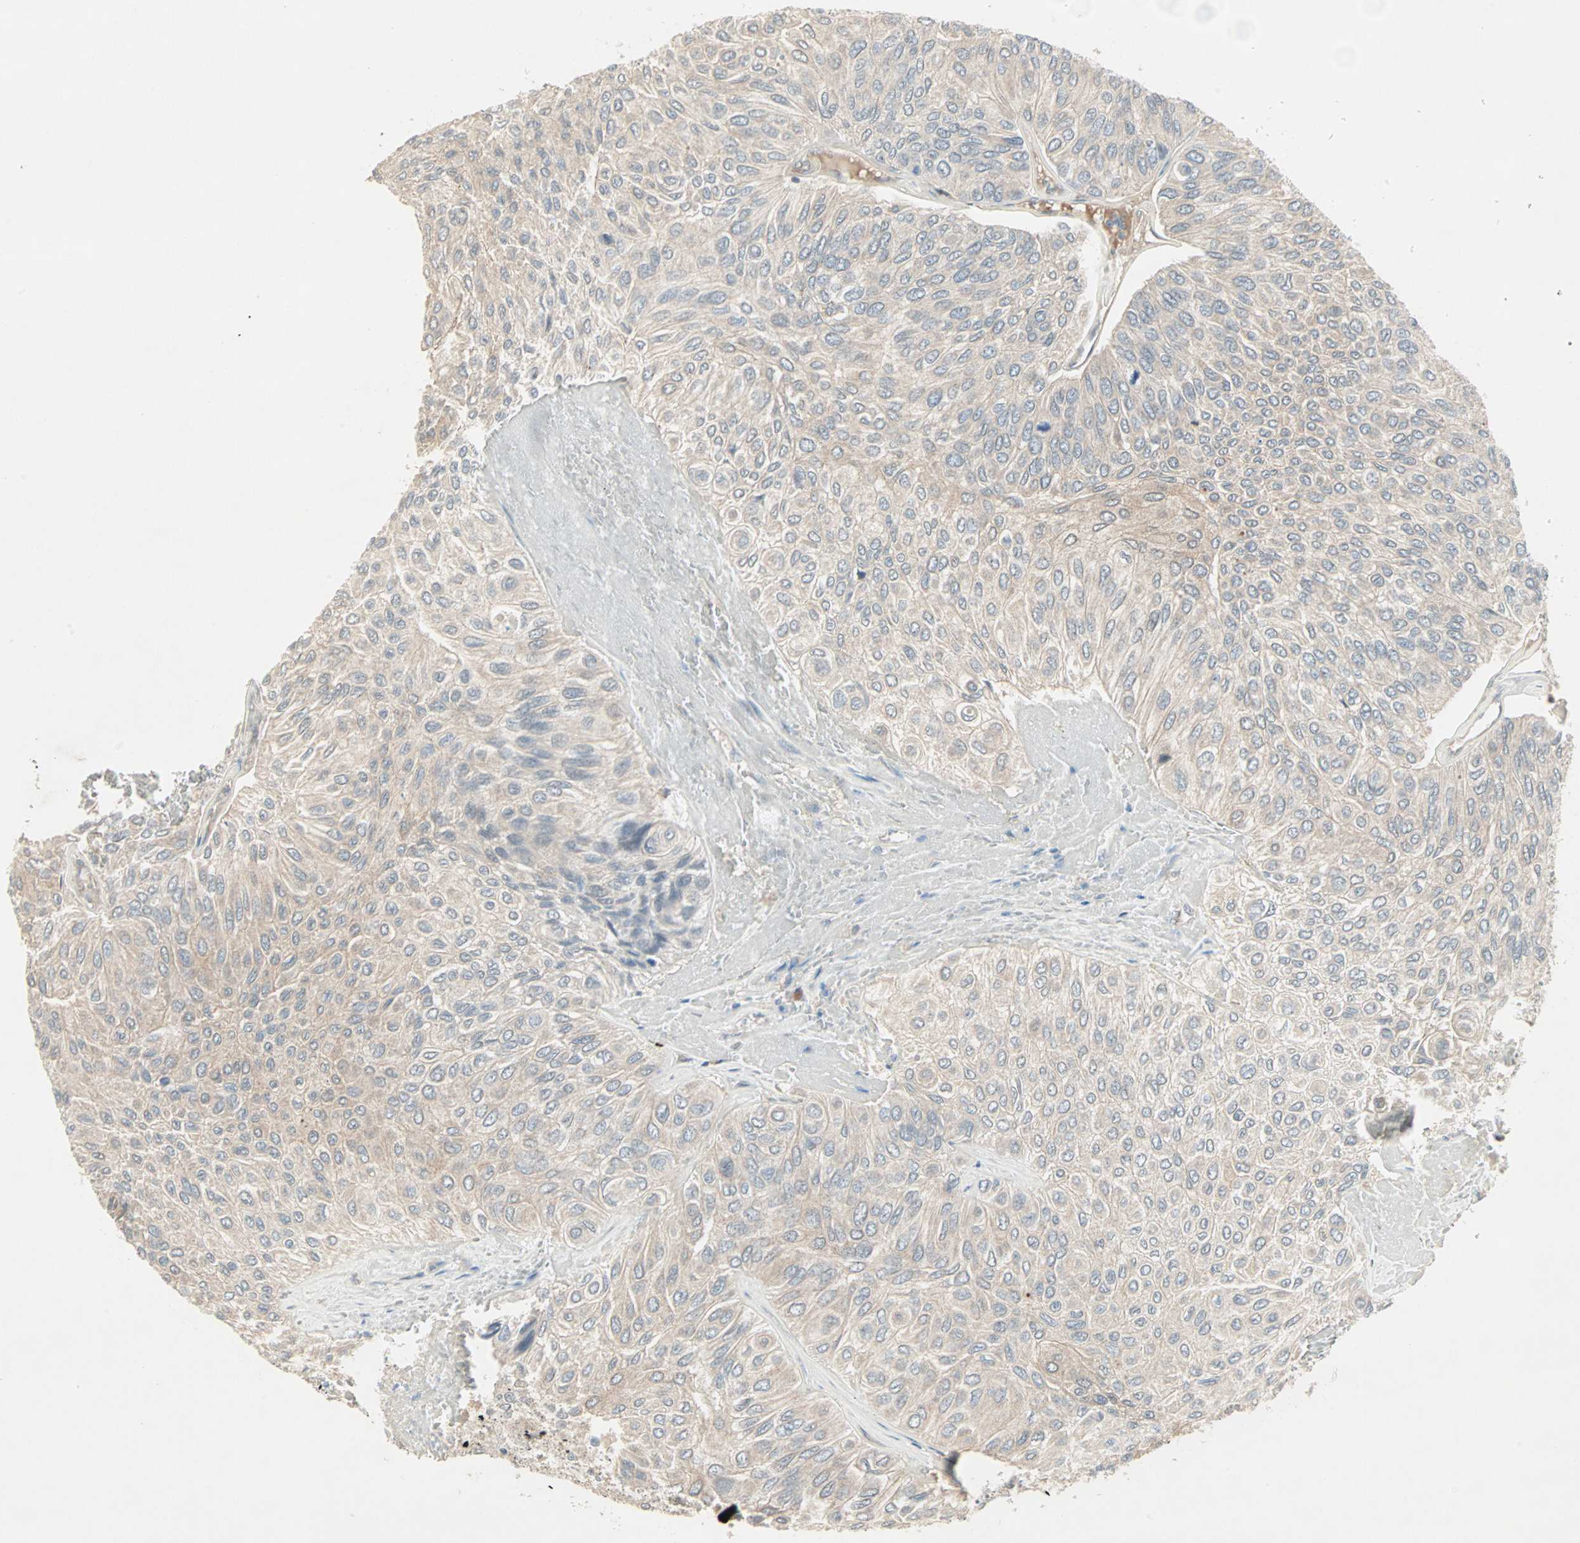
{"staining": {"intensity": "weak", "quantity": "25%-75%", "location": "cytoplasmic/membranous"}, "tissue": "urothelial cancer", "cell_type": "Tumor cells", "image_type": "cancer", "snomed": [{"axis": "morphology", "description": "Urothelial carcinoma, High grade"}, {"axis": "topography", "description": "Urinary bladder"}], "caption": "Tumor cells display weak cytoplasmic/membranous positivity in about 25%-75% of cells in urothelial carcinoma (high-grade). (DAB (3,3'-diaminobenzidine) = brown stain, brightfield microscopy at high magnification).", "gene": "JMJD7-PLA2G4B", "patient": {"sex": "male", "age": 66}}